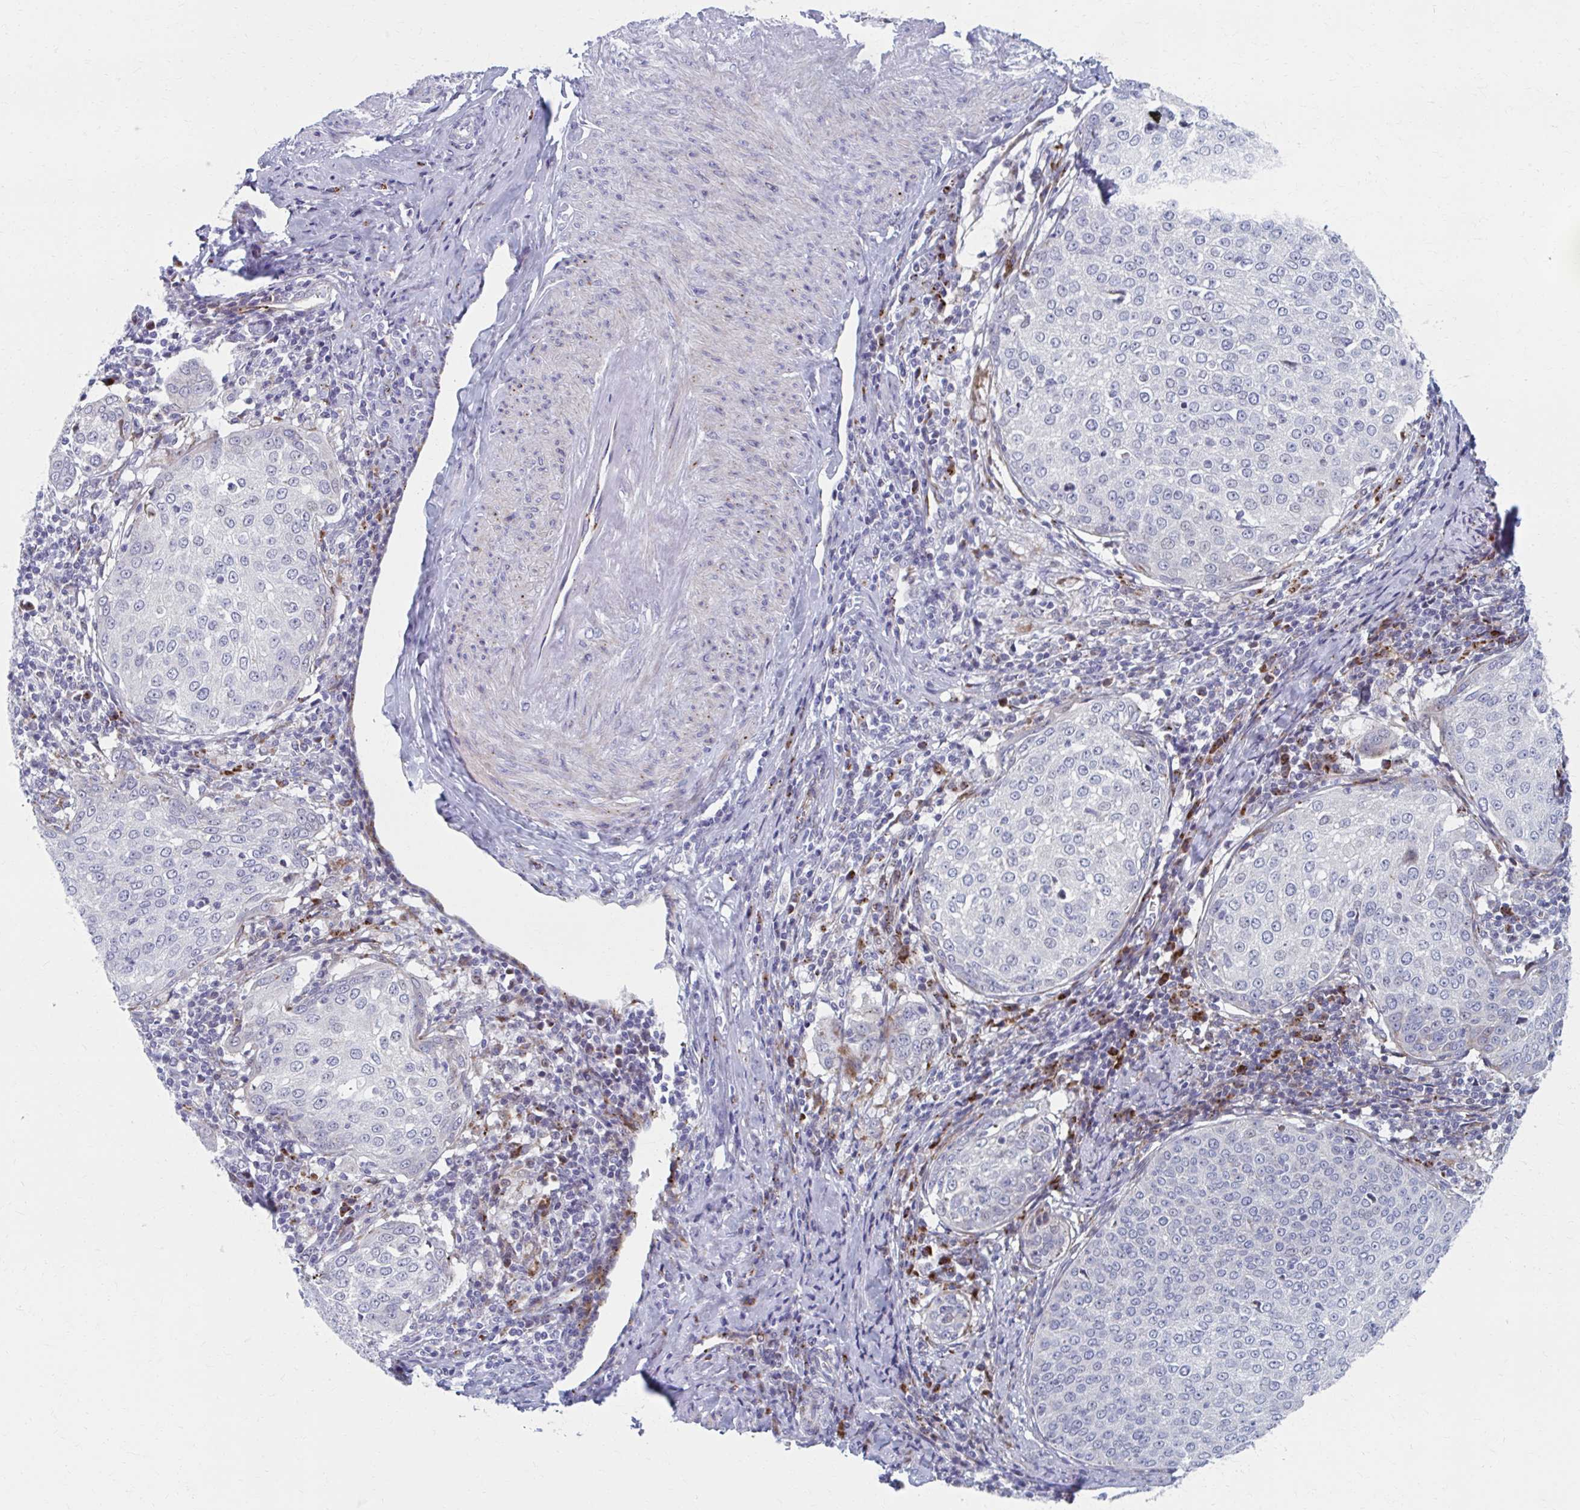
{"staining": {"intensity": "negative", "quantity": "none", "location": "none"}, "tissue": "cervical cancer", "cell_type": "Tumor cells", "image_type": "cancer", "snomed": [{"axis": "morphology", "description": "Squamous cell carcinoma, NOS"}, {"axis": "topography", "description": "Cervix"}], "caption": "Tumor cells are negative for brown protein staining in cervical cancer.", "gene": "OLFM2", "patient": {"sex": "female", "age": 57}}